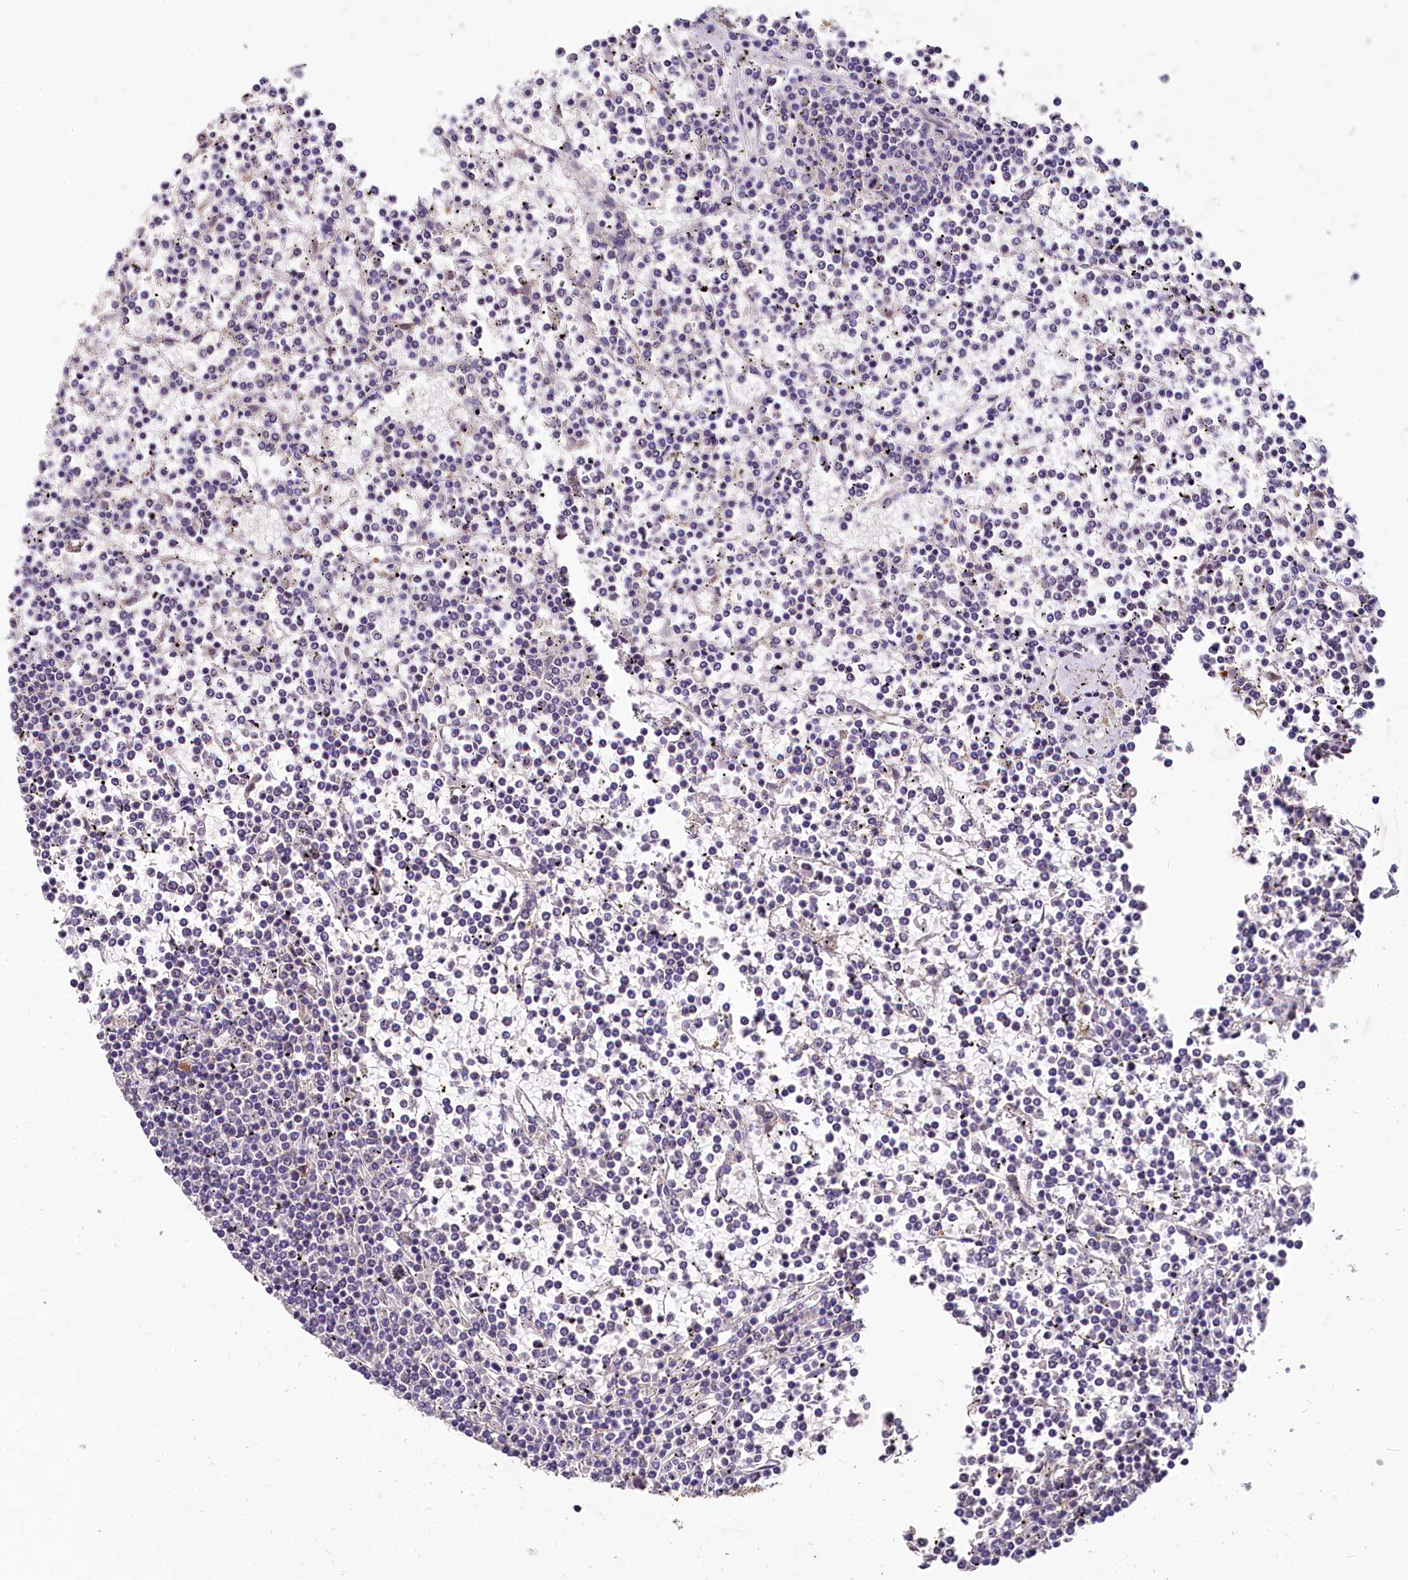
{"staining": {"intensity": "negative", "quantity": "none", "location": "none"}, "tissue": "lymphoma", "cell_type": "Tumor cells", "image_type": "cancer", "snomed": [{"axis": "morphology", "description": "Malignant lymphoma, non-Hodgkin's type, Low grade"}, {"axis": "topography", "description": "Spleen"}], "caption": "An immunohistochemistry (IHC) histopathology image of lymphoma is shown. There is no staining in tumor cells of lymphoma.", "gene": "EIF2B2", "patient": {"sex": "female", "age": 19}}